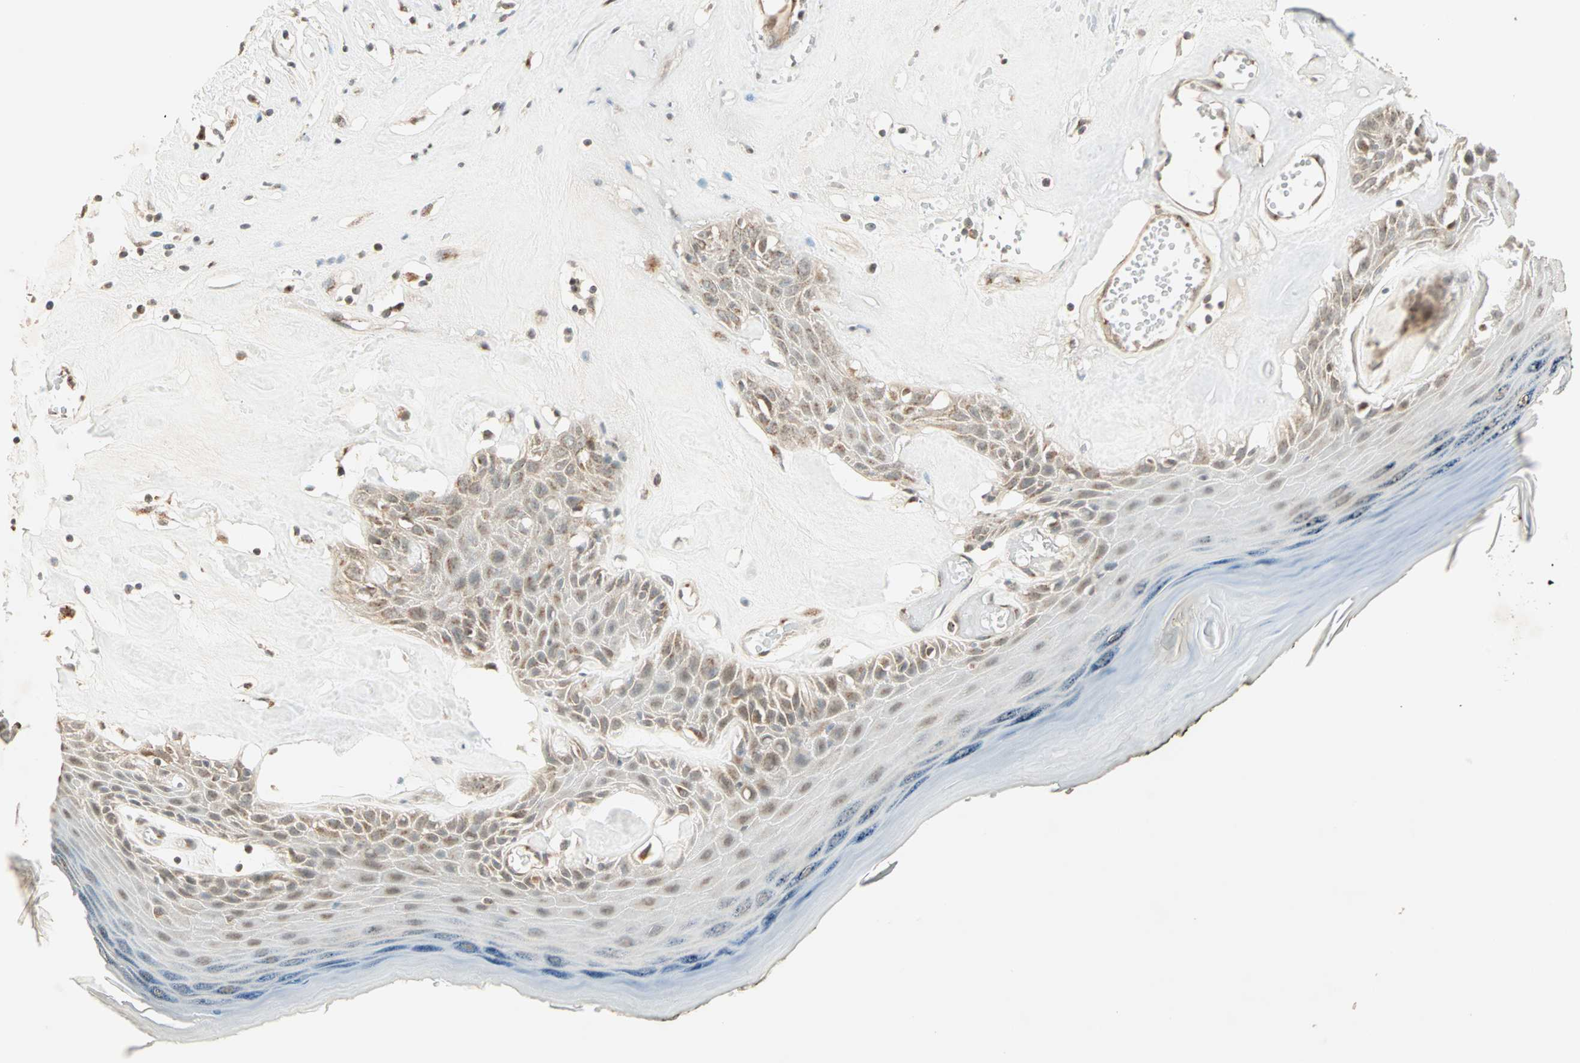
{"staining": {"intensity": "weak", "quantity": "25%-75%", "location": "cytoplasmic/membranous"}, "tissue": "skin", "cell_type": "Epidermal cells", "image_type": "normal", "snomed": [{"axis": "morphology", "description": "Normal tissue, NOS"}, {"axis": "morphology", "description": "Inflammation, NOS"}, {"axis": "topography", "description": "Vulva"}], "caption": "IHC photomicrograph of unremarkable skin: human skin stained using IHC exhibits low levels of weak protein expression localized specifically in the cytoplasmic/membranous of epidermal cells, appearing as a cytoplasmic/membranous brown color.", "gene": "PRDM2", "patient": {"sex": "female", "age": 84}}